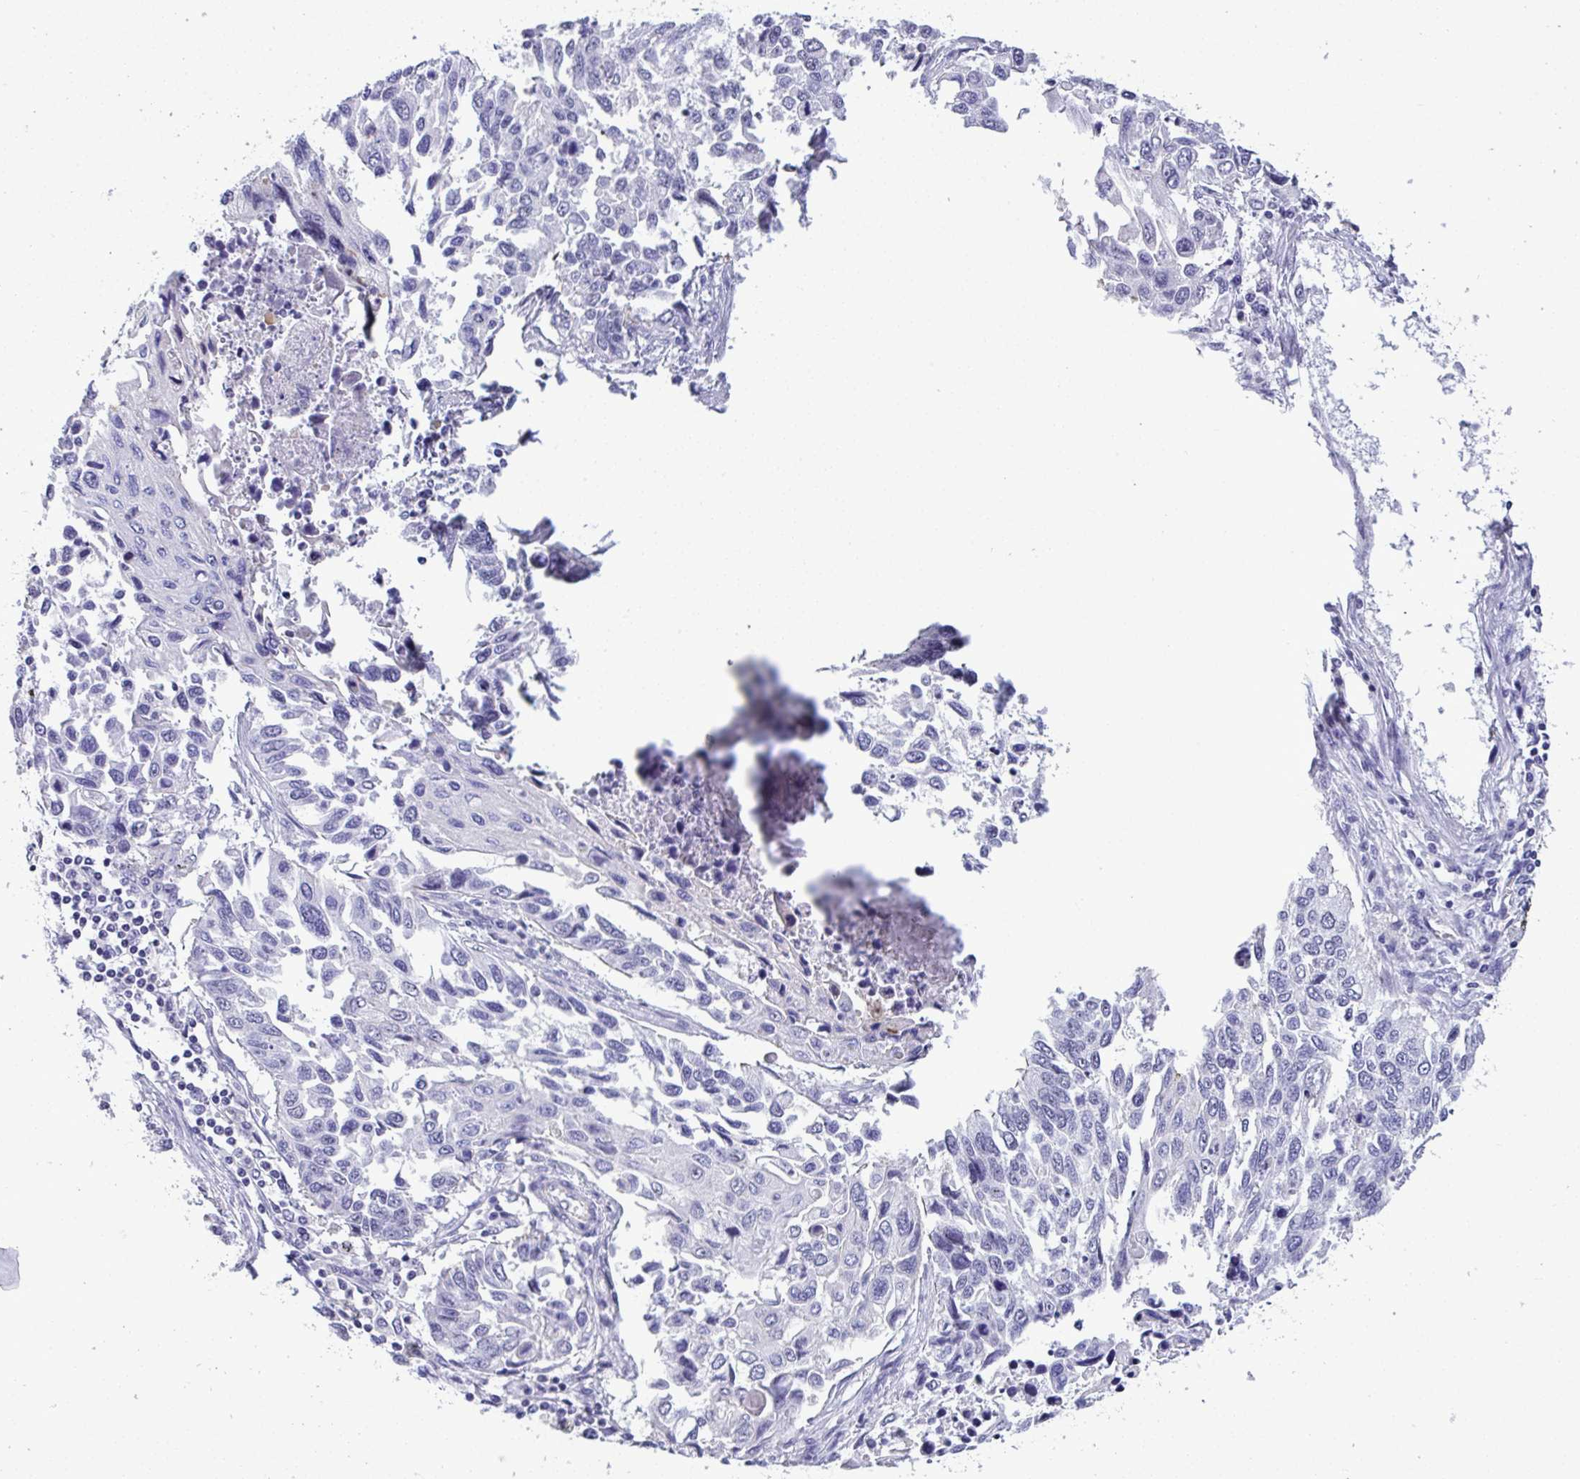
{"staining": {"intensity": "negative", "quantity": "none", "location": "none"}, "tissue": "lung cancer", "cell_type": "Tumor cells", "image_type": "cancer", "snomed": [{"axis": "morphology", "description": "Squamous cell carcinoma, NOS"}, {"axis": "topography", "description": "Lung"}], "caption": "There is no significant positivity in tumor cells of lung cancer.", "gene": "YBX2", "patient": {"sex": "male", "age": 62}}